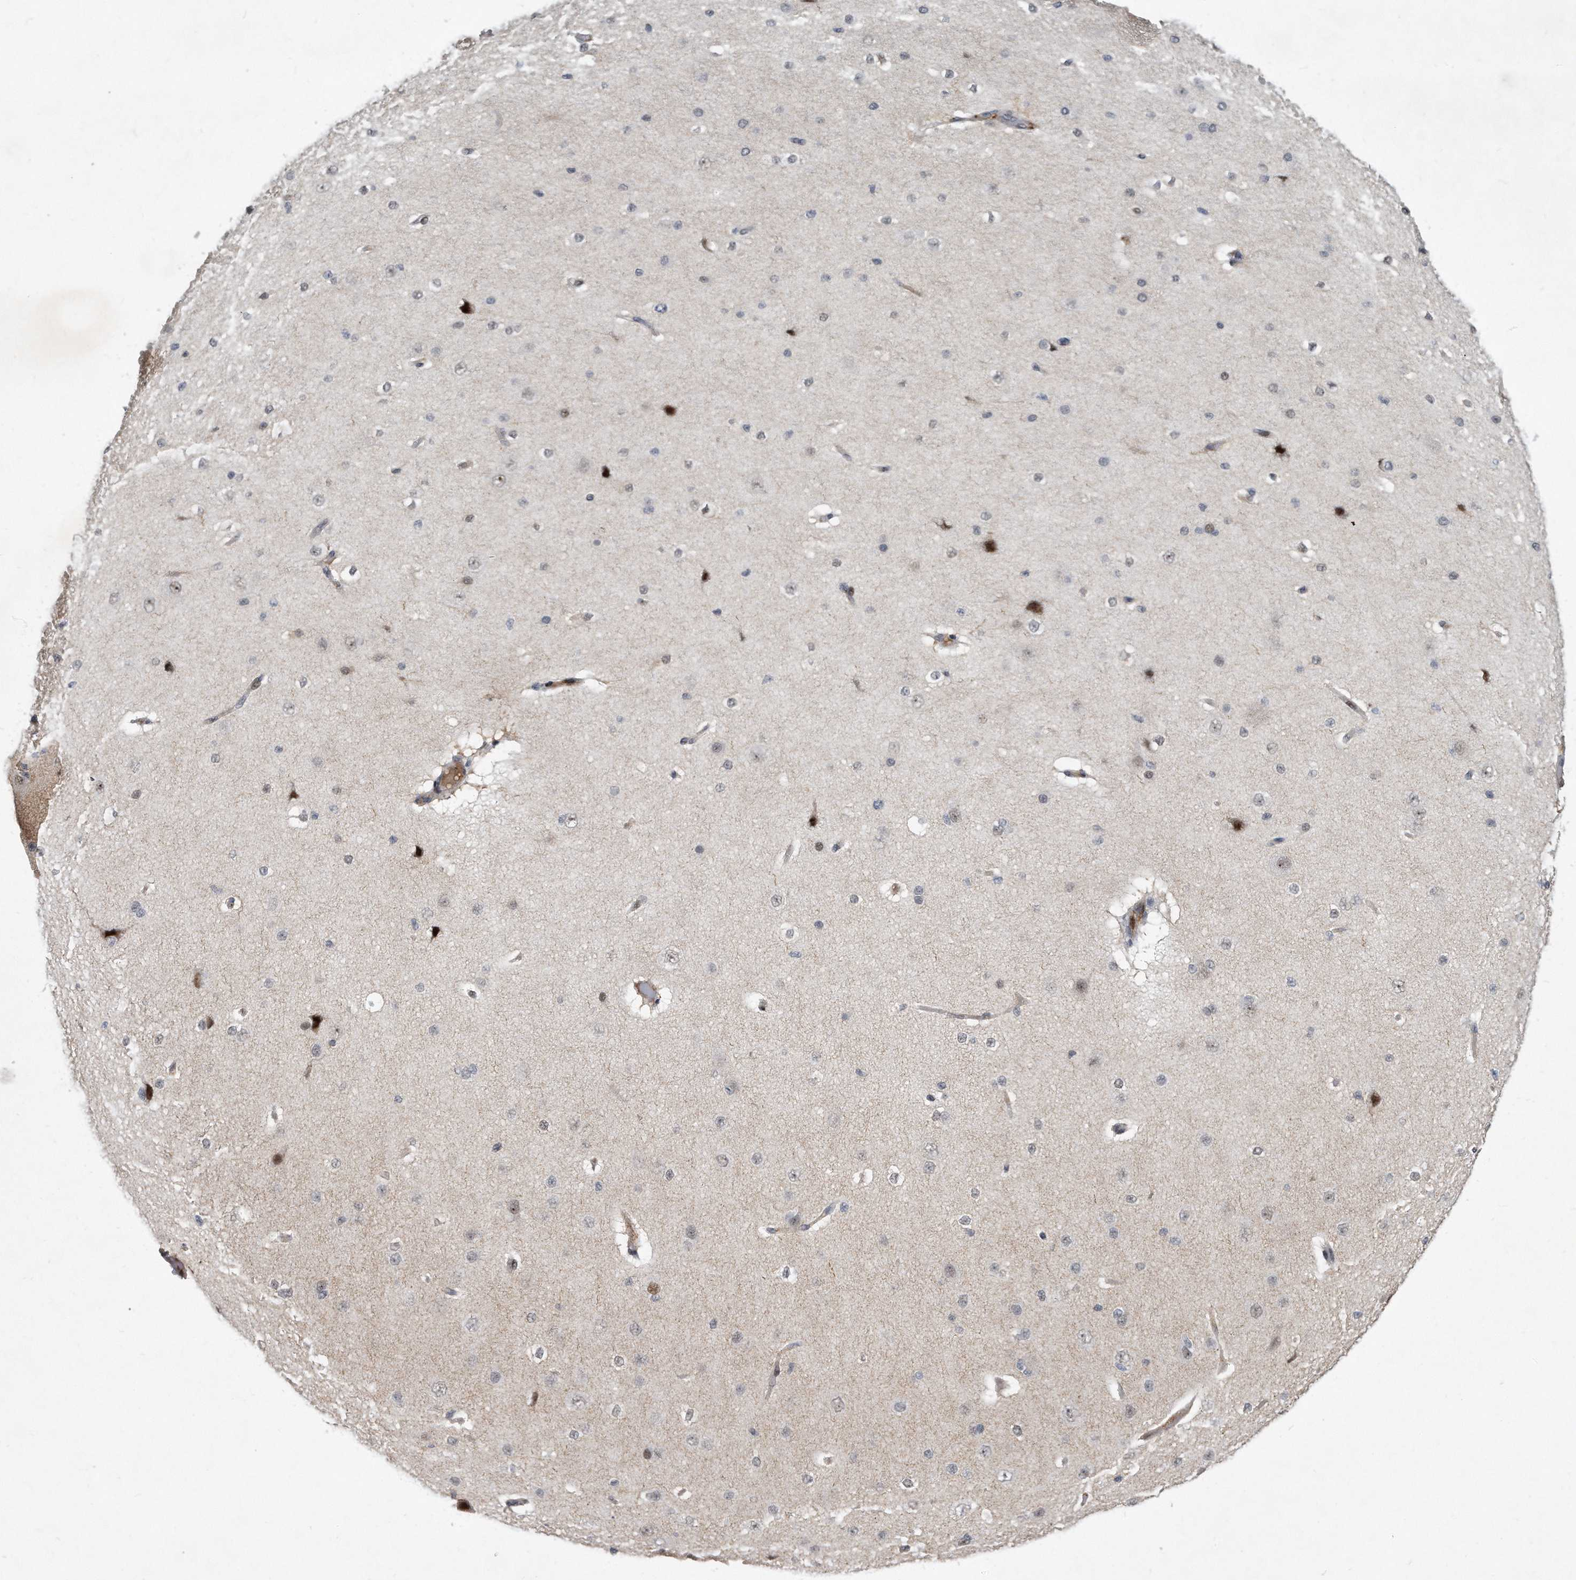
{"staining": {"intensity": "weak", "quantity": "<25%", "location": "cytoplasmic/membranous"}, "tissue": "cerebral cortex", "cell_type": "Endothelial cells", "image_type": "normal", "snomed": [{"axis": "morphology", "description": "Normal tissue, NOS"}, {"axis": "morphology", "description": "Developmental malformation"}, {"axis": "topography", "description": "Cerebral cortex"}], "caption": "This is an immunohistochemistry (IHC) image of benign human cerebral cortex. There is no staining in endothelial cells.", "gene": "PGBD2", "patient": {"sex": "female", "age": 30}}